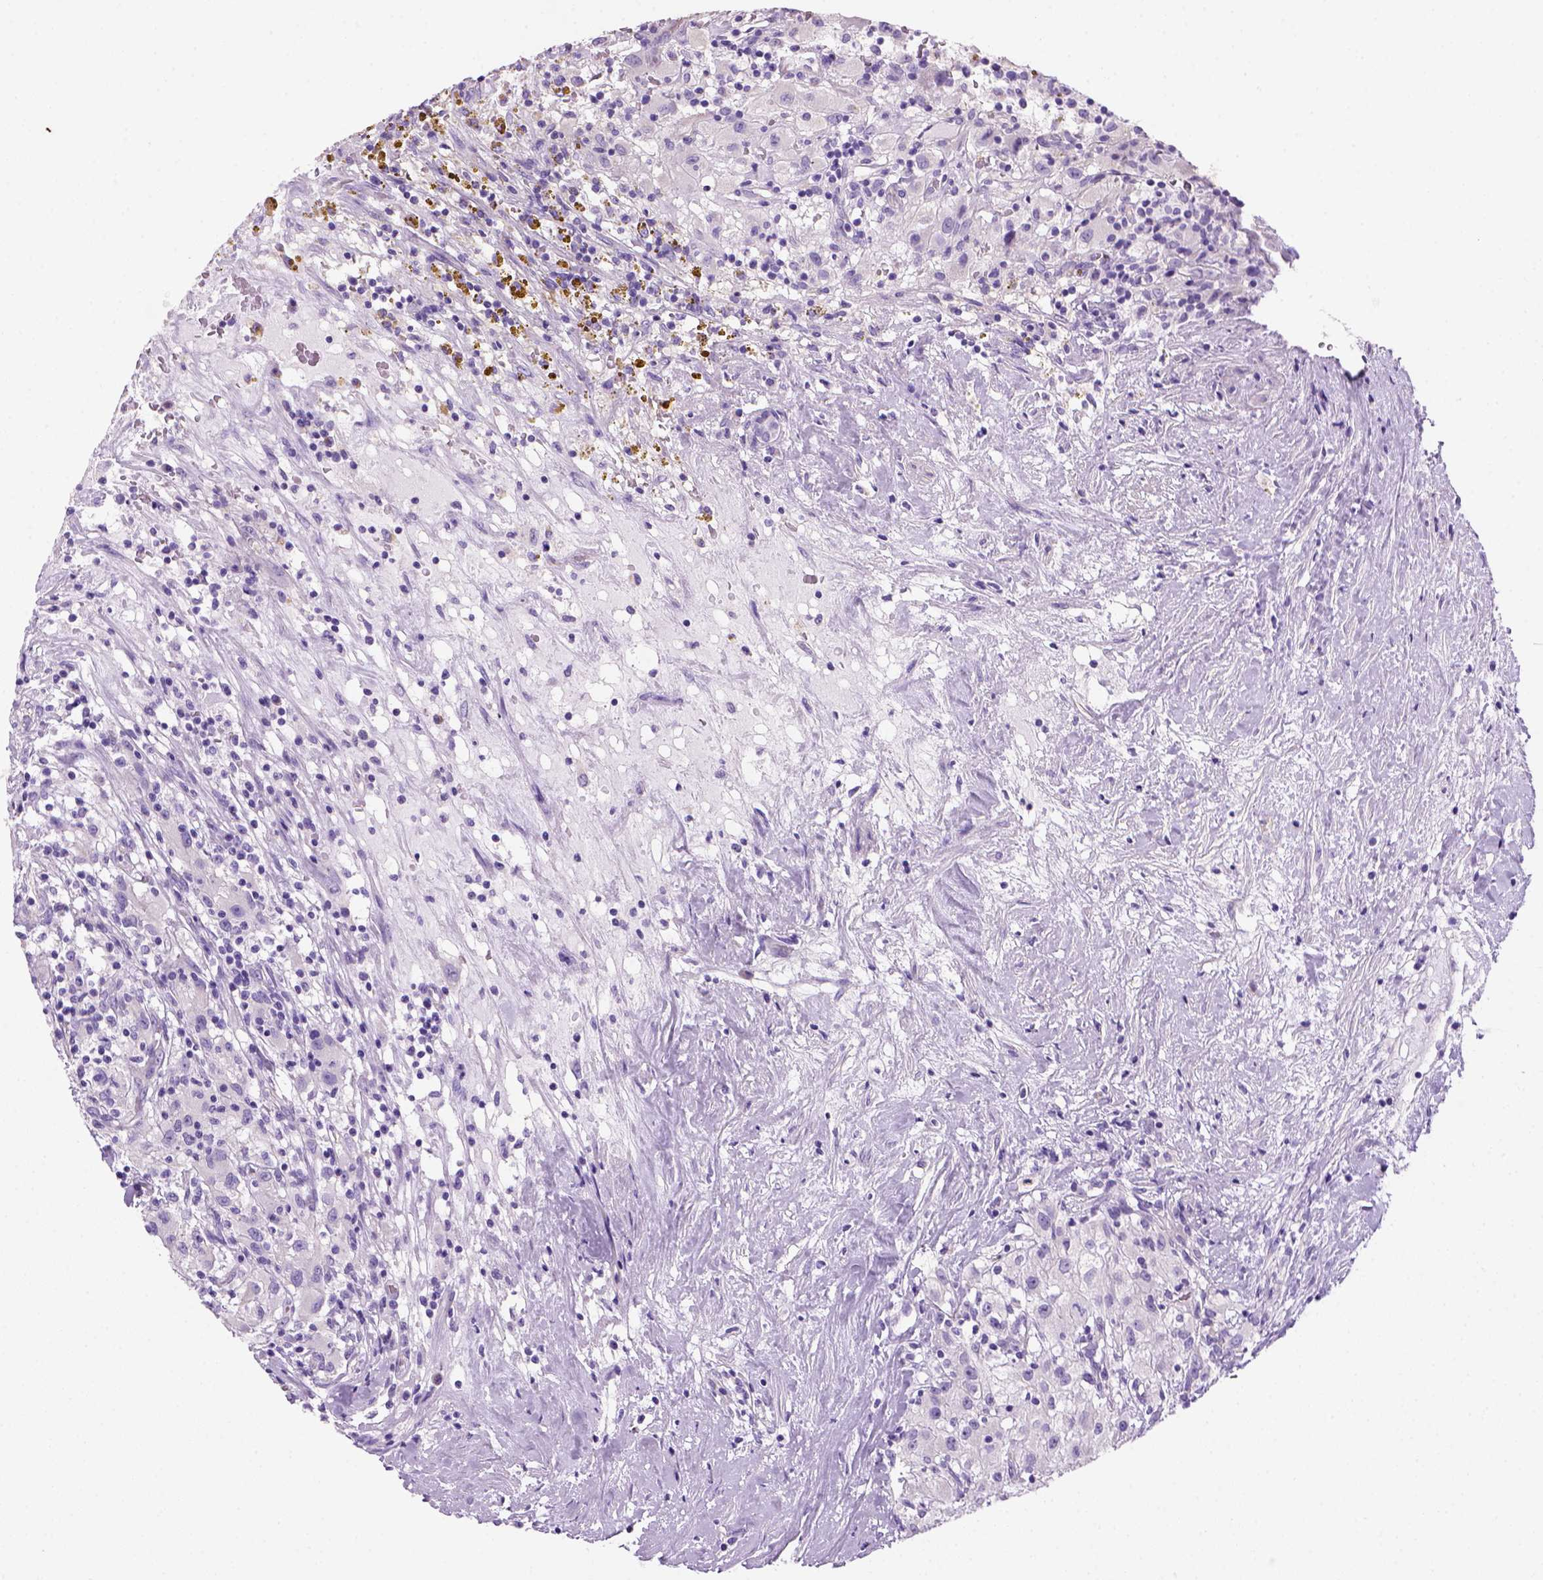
{"staining": {"intensity": "negative", "quantity": "none", "location": "none"}, "tissue": "renal cancer", "cell_type": "Tumor cells", "image_type": "cancer", "snomed": [{"axis": "morphology", "description": "Adenocarcinoma, NOS"}, {"axis": "topography", "description": "Kidney"}], "caption": "Tumor cells show no significant expression in renal adenocarcinoma.", "gene": "ARHGEF33", "patient": {"sex": "female", "age": 67}}